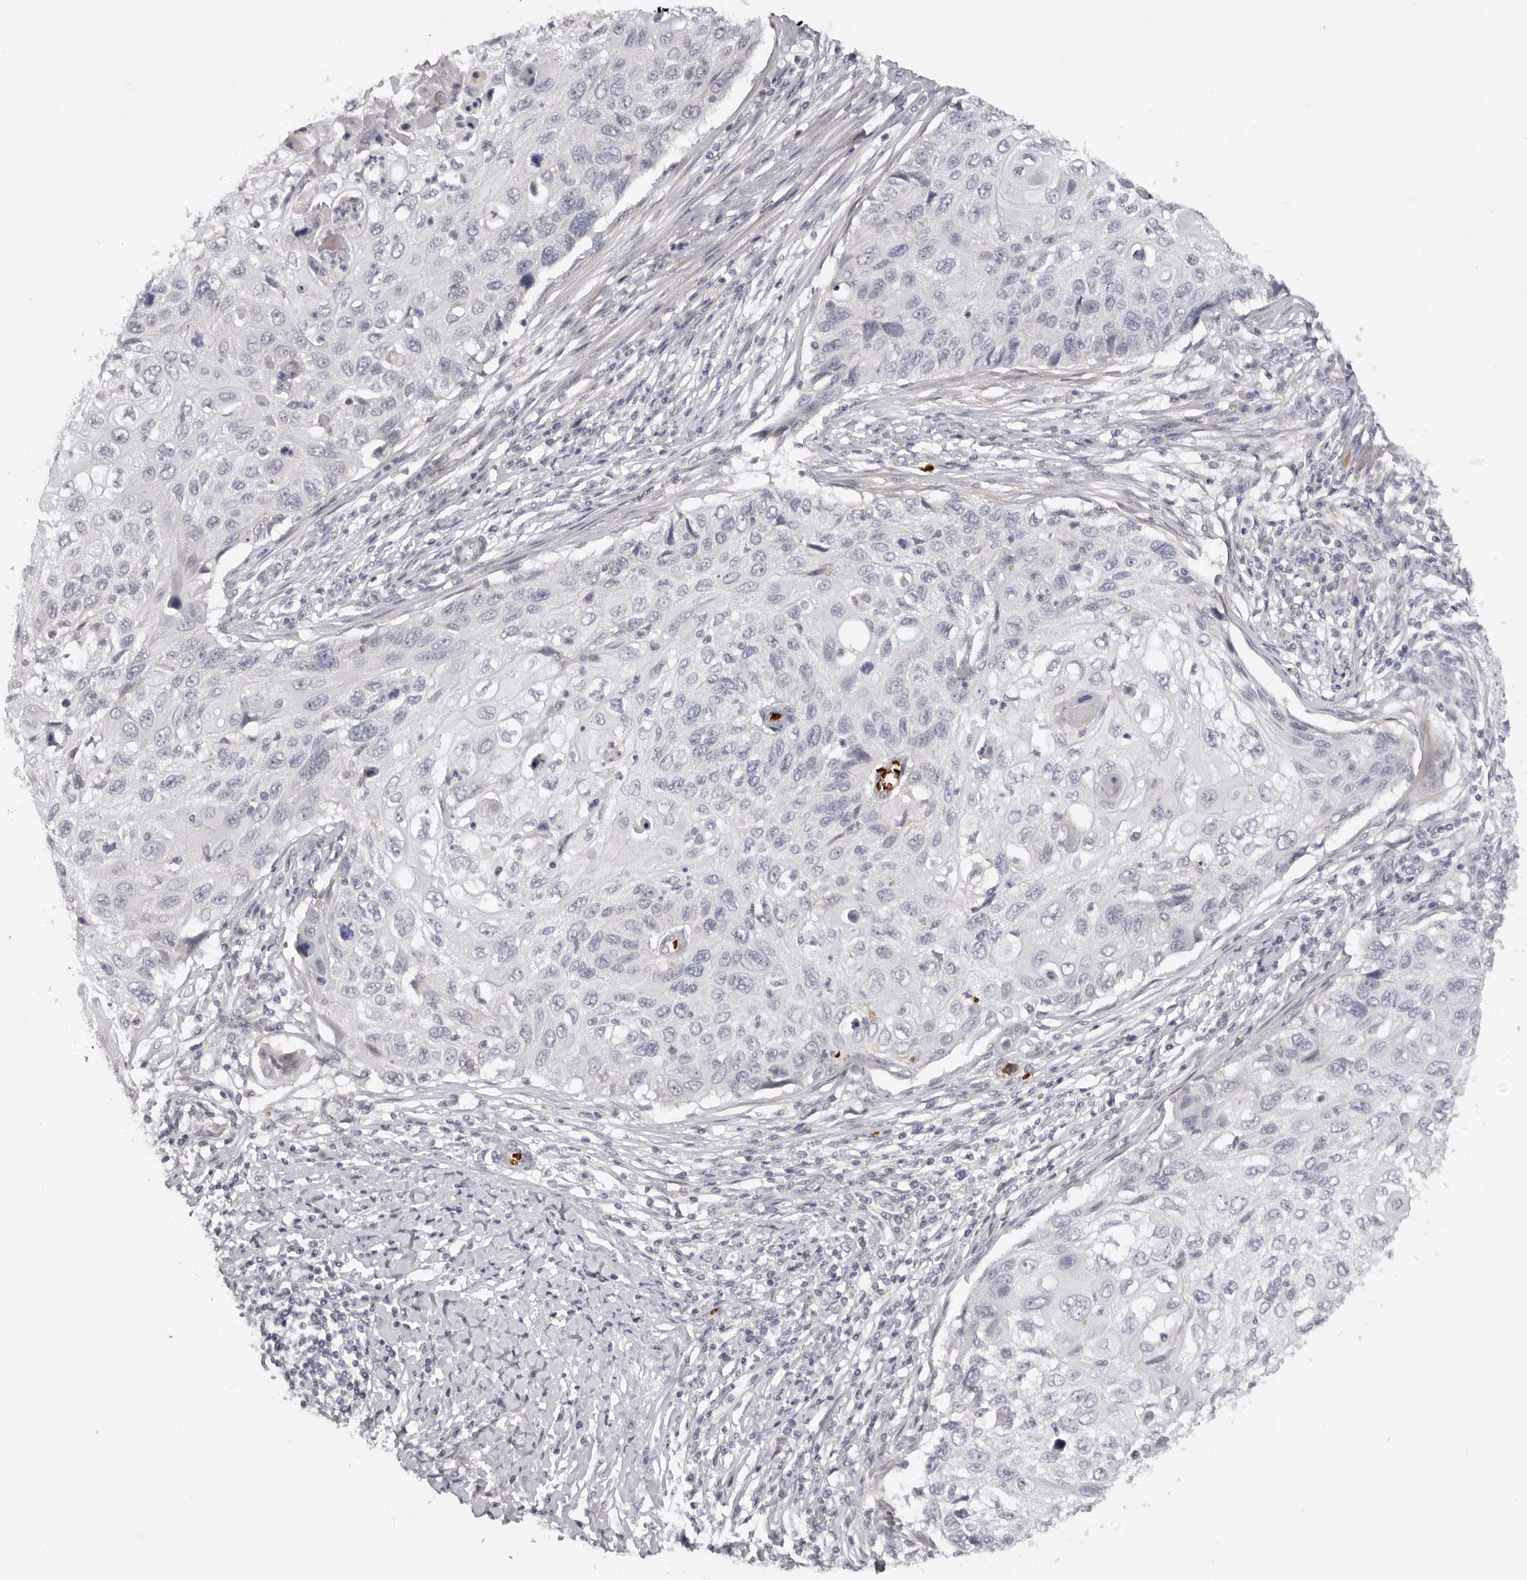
{"staining": {"intensity": "negative", "quantity": "none", "location": "none"}, "tissue": "cervical cancer", "cell_type": "Tumor cells", "image_type": "cancer", "snomed": [{"axis": "morphology", "description": "Squamous cell carcinoma, NOS"}, {"axis": "topography", "description": "Cervix"}], "caption": "High power microscopy histopathology image of an immunohistochemistry histopathology image of cervical cancer, revealing no significant staining in tumor cells. (DAB (3,3'-diaminobenzidine) IHC, high magnification).", "gene": "TNR", "patient": {"sex": "female", "age": 70}}